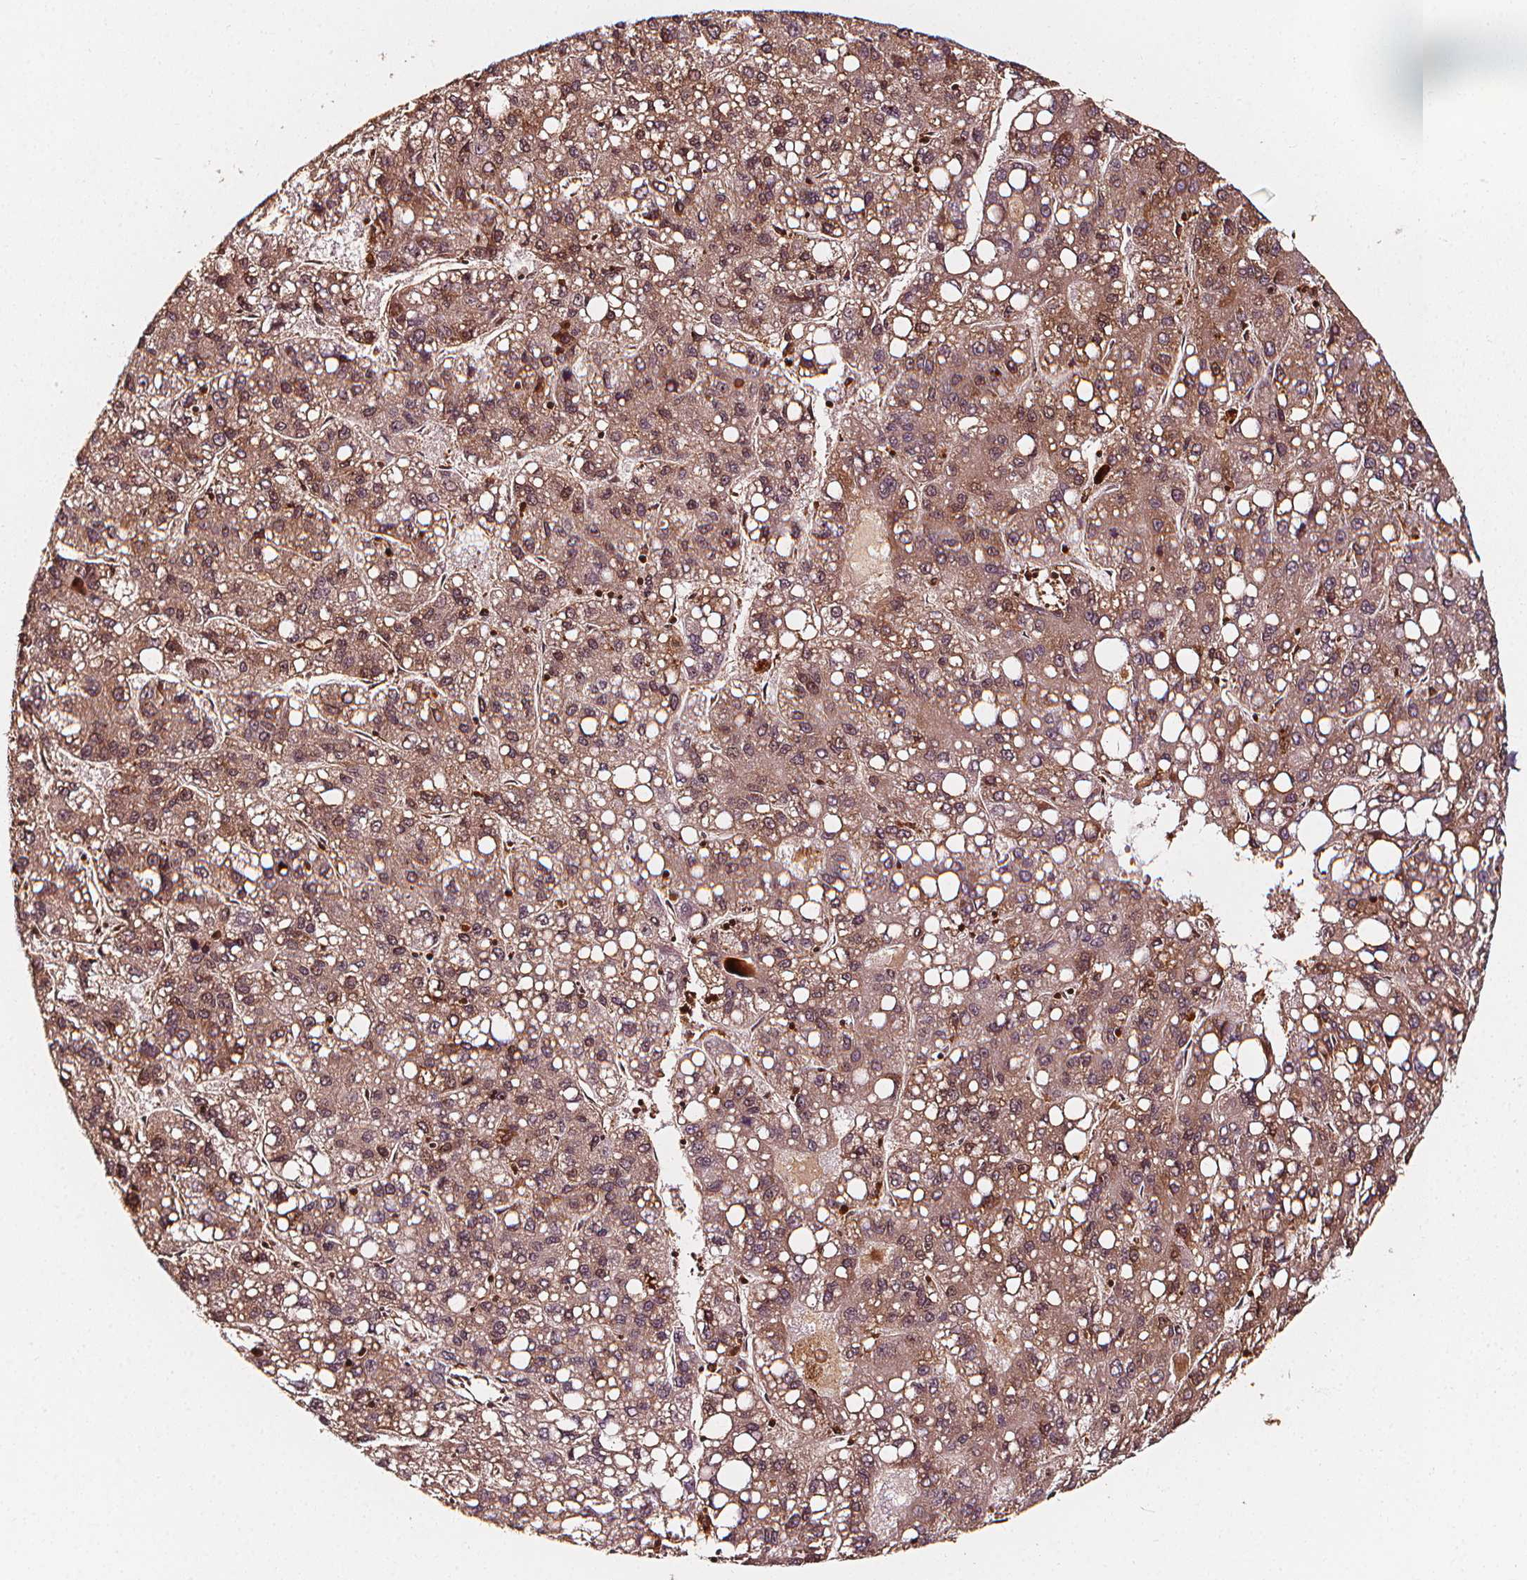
{"staining": {"intensity": "weak", "quantity": "25%-75%", "location": "cytoplasmic/membranous"}, "tissue": "liver cancer", "cell_type": "Tumor cells", "image_type": "cancer", "snomed": [{"axis": "morphology", "description": "Carcinoma, Hepatocellular, NOS"}, {"axis": "topography", "description": "Liver"}], "caption": "IHC staining of hepatocellular carcinoma (liver), which shows low levels of weak cytoplasmic/membranous positivity in about 25%-75% of tumor cells indicating weak cytoplasmic/membranous protein staining. The staining was performed using DAB (brown) for protein detection and nuclei were counterstained in hematoxylin (blue).", "gene": "EXOSC9", "patient": {"sex": "female", "age": 82}}